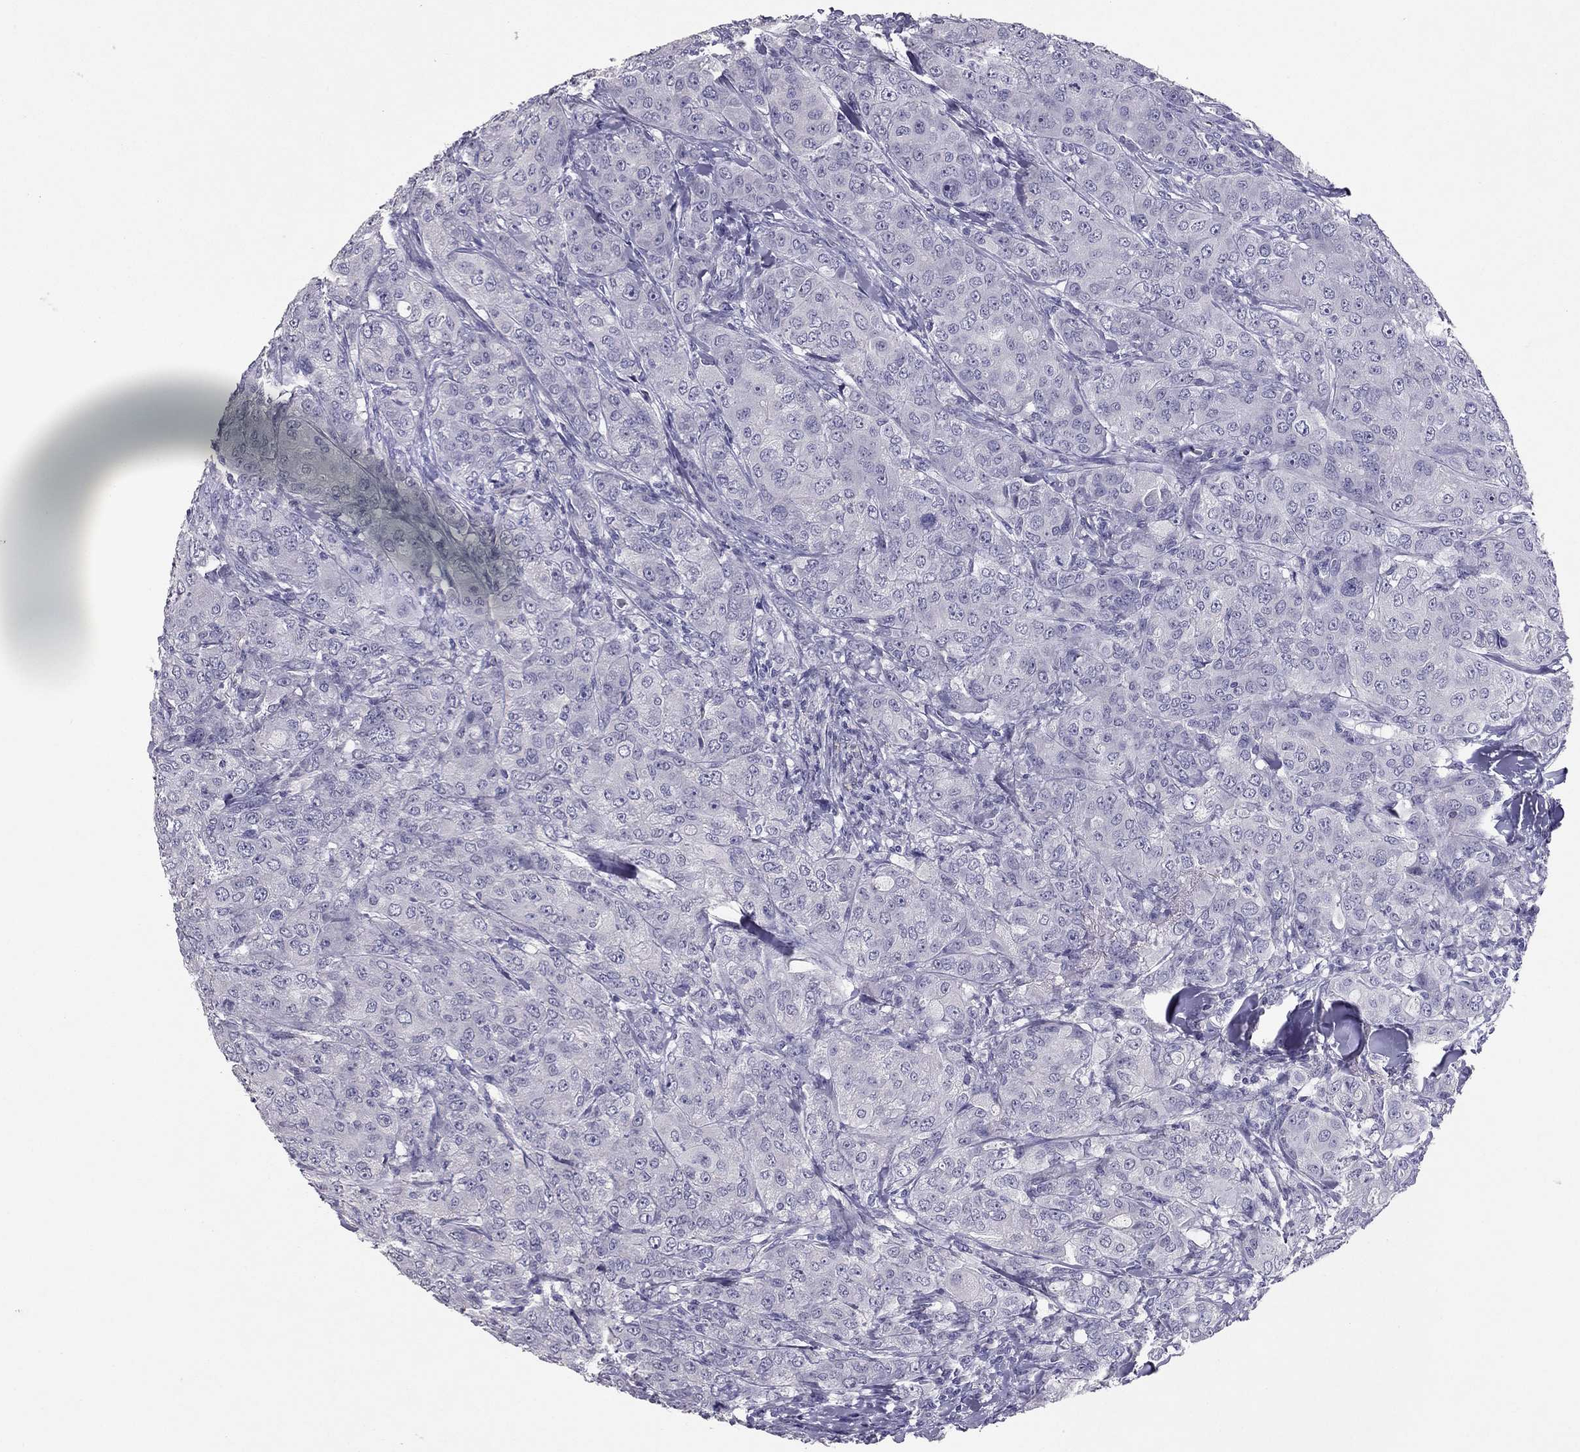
{"staining": {"intensity": "negative", "quantity": "none", "location": "none"}, "tissue": "breast cancer", "cell_type": "Tumor cells", "image_type": "cancer", "snomed": [{"axis": "morphology", "description": "Duct carcinoma"}, {"axis": "topography", "description": "Breast"}], "caption": "Tumor cells show no significant protein expression in breast cancer (infiltrating ductal carcinoma).", "gene": "RHO", "patient": {"sex": "female", "age": 43}}